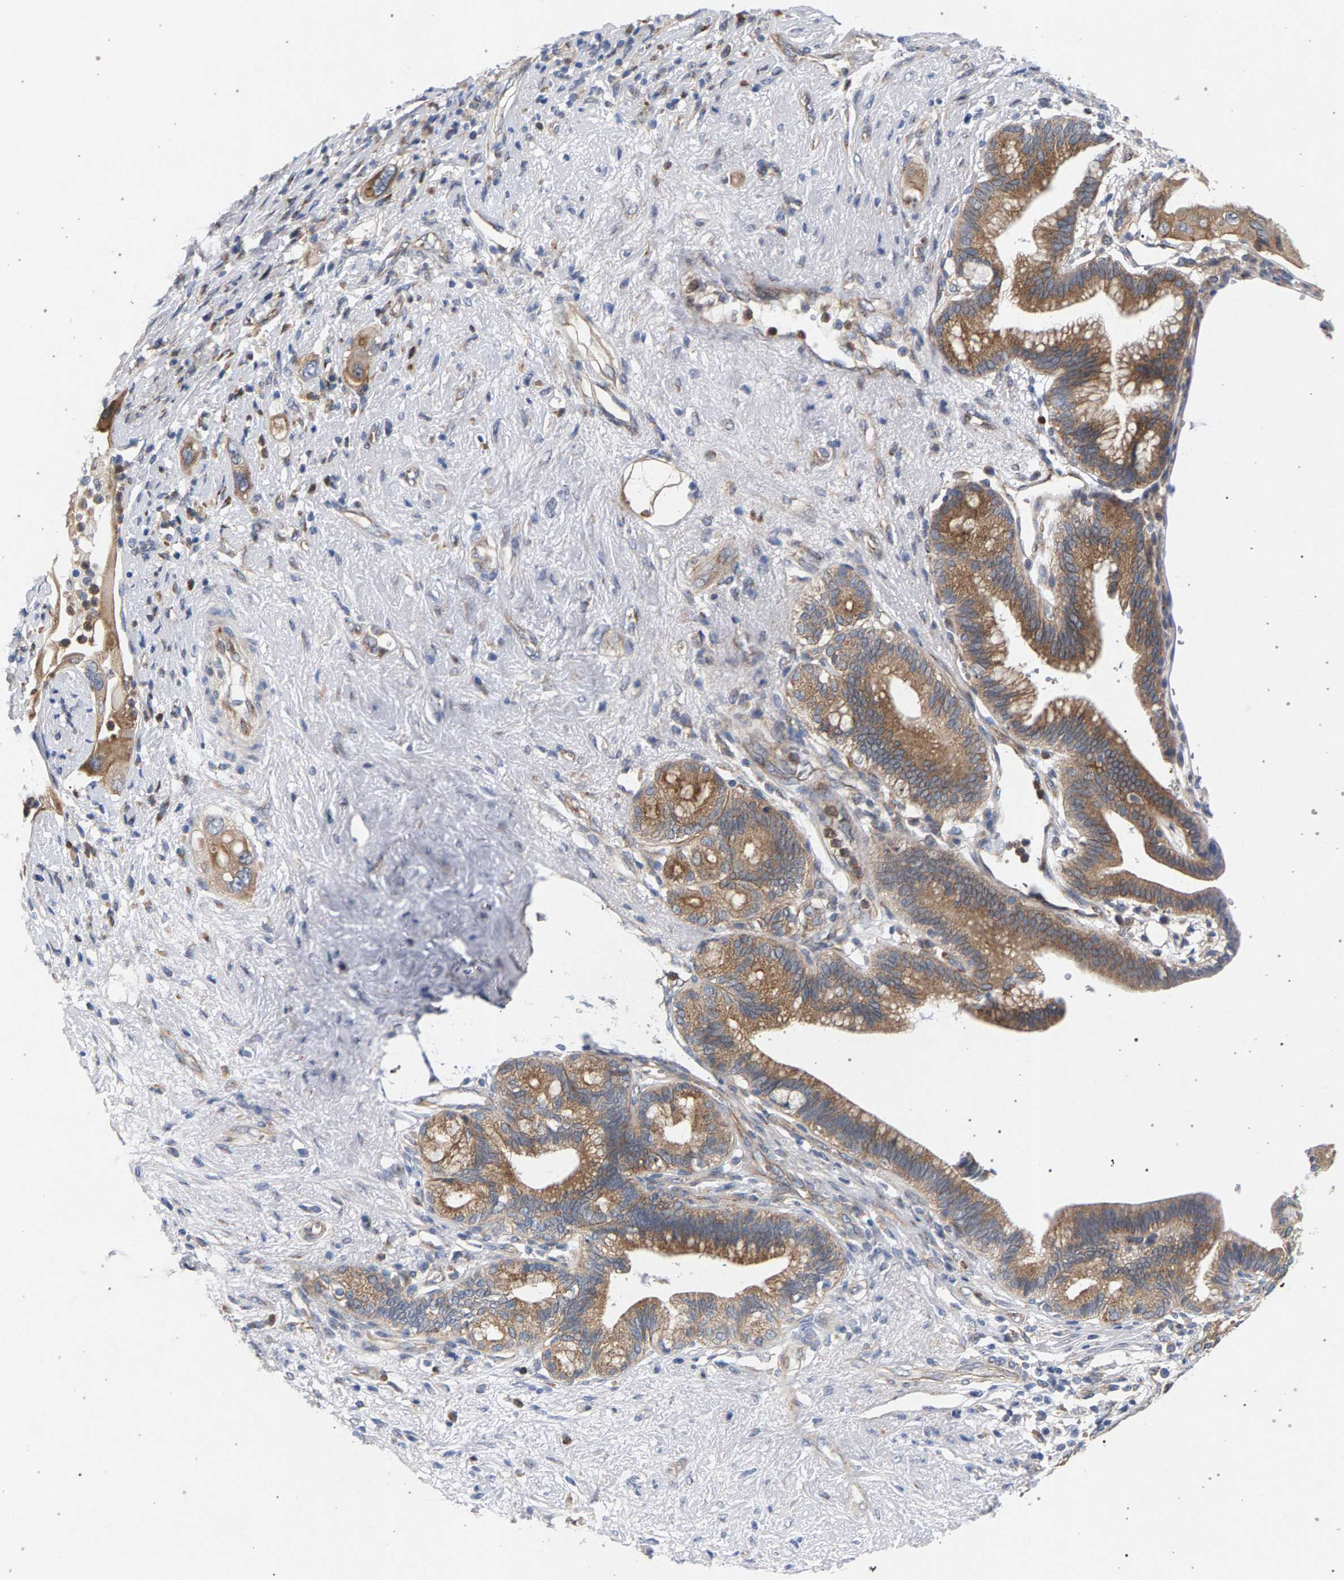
{"staining": {"intensity": "moderate", "quantity": ">75%", "location": "cytoplasmic/membranous"}, "tissue": "pancreatic cancer", "cell_type": "Tumor cells", "image_type": "cancer", "snomed": [{"axis": "morphology", "description": "Adenocarcinoma, NOS"}, {"axis": "topography", "description": "Pancreas"}], "caption": "High-magnification brightfield microscopy of pancreatic cancer (adenocarcinoma) stained with DAB (brown) and counterstained with hematoxylin (blue). tumor cells exhibit moderate cytoplasmic/membranous staining is identified in about>75% of cells.", "gene": "MAMDC2", "patient": {"sex": "male", "age": 59}}